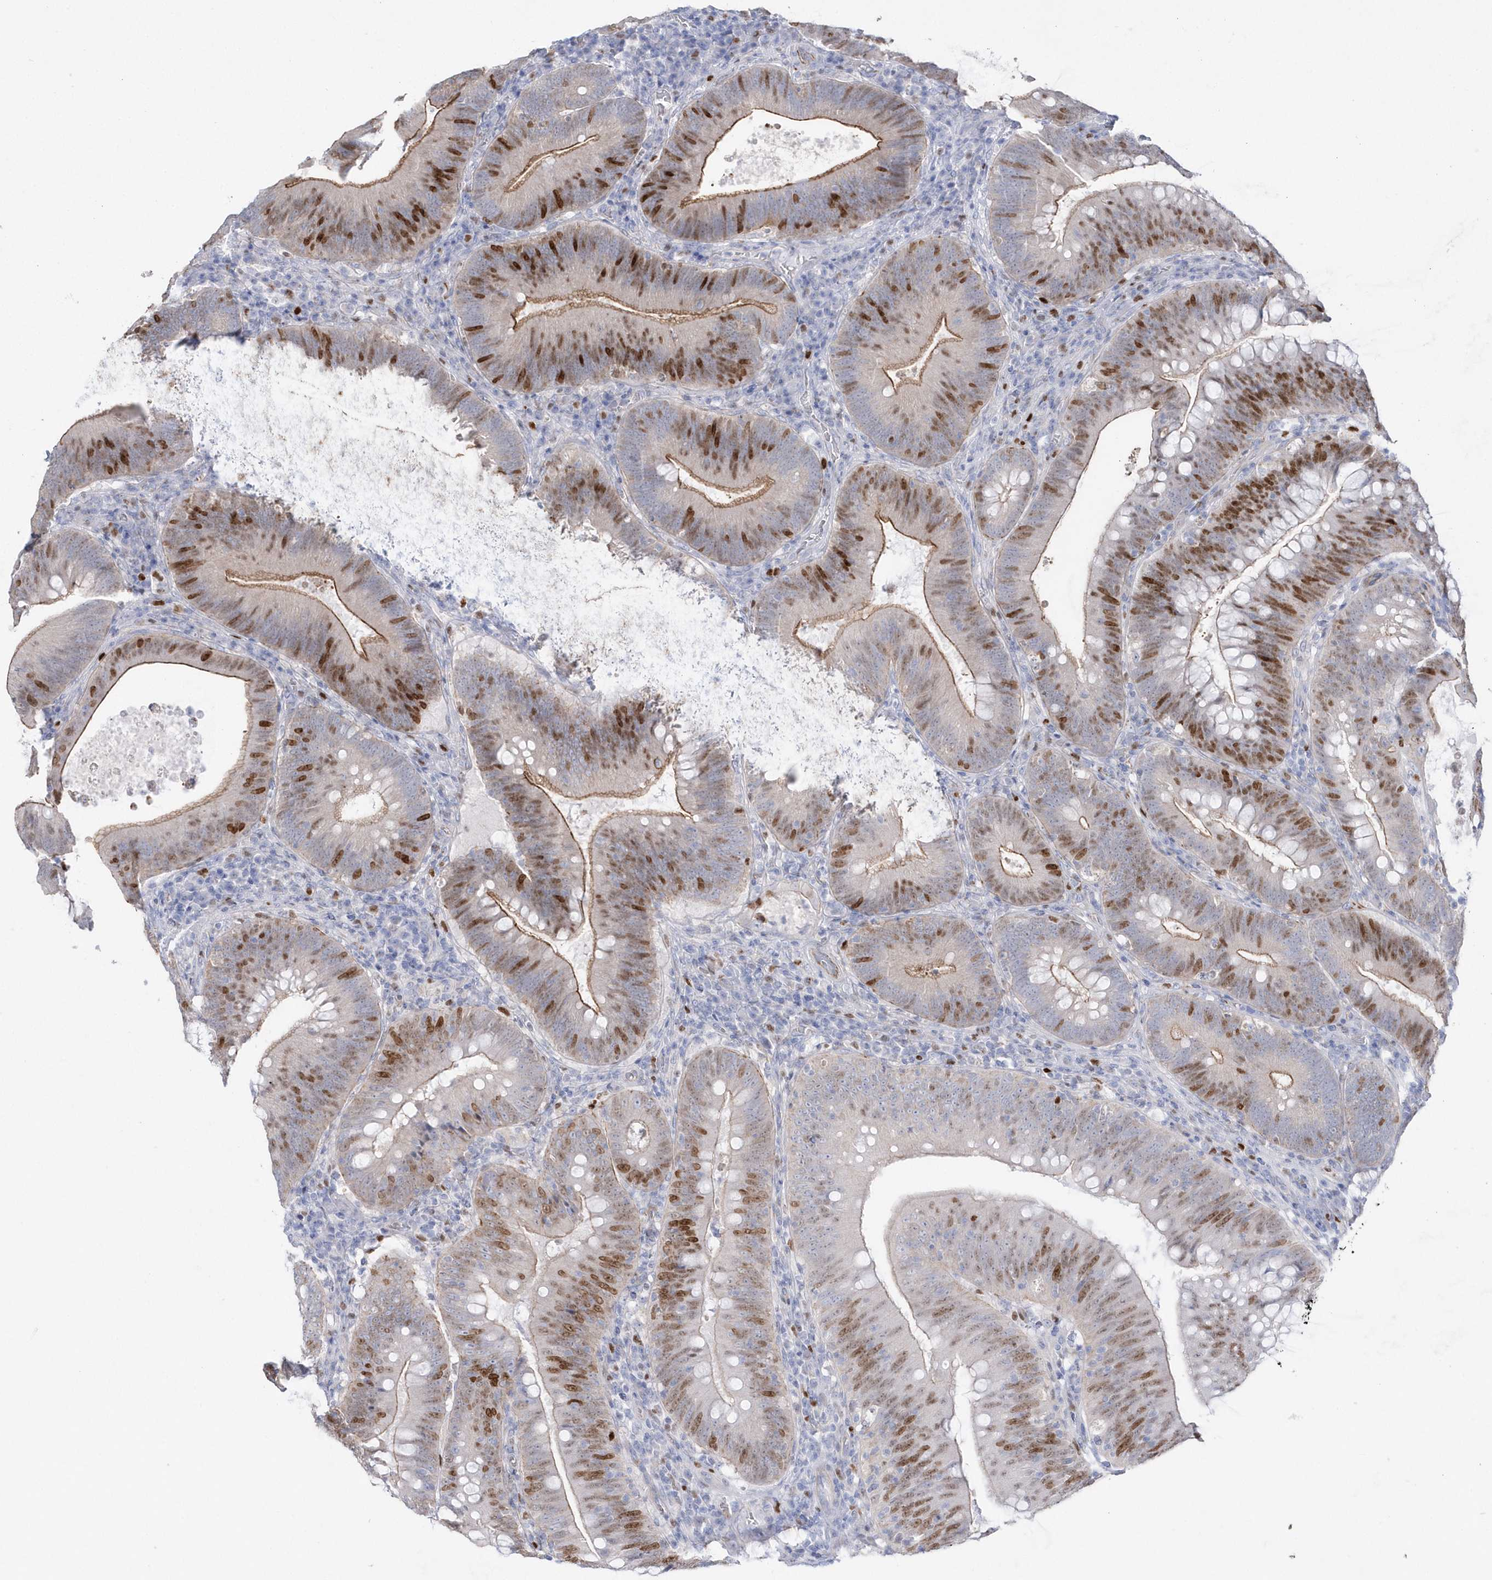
{"staining": {"intensity": "strong", "quantity": "25%-75%", "location": "cytoplasmic/membranous,nuclear"}, "tissue": "colorectal cancer", "cell_type": "Tumor cells", "image_type": "cancer", "snomed": [{"axis": "morphology", "description": "Normal tissue, NOS"}, {"axis": "topography", "description": "Colon"}], "caption": "Colorectal cancer tissue reveals strong cytoplasmic/membranous and nuclear staining in approximately 25%-75% of tumor cells The staining was performed using DAB (3,3'-diaminobenzidine), with brown indicating positive protein expression. Nuclei are stained blue with hematoxylin.", "gene": "TMCO6", "patient": {"sex": "female", "age": 82}}